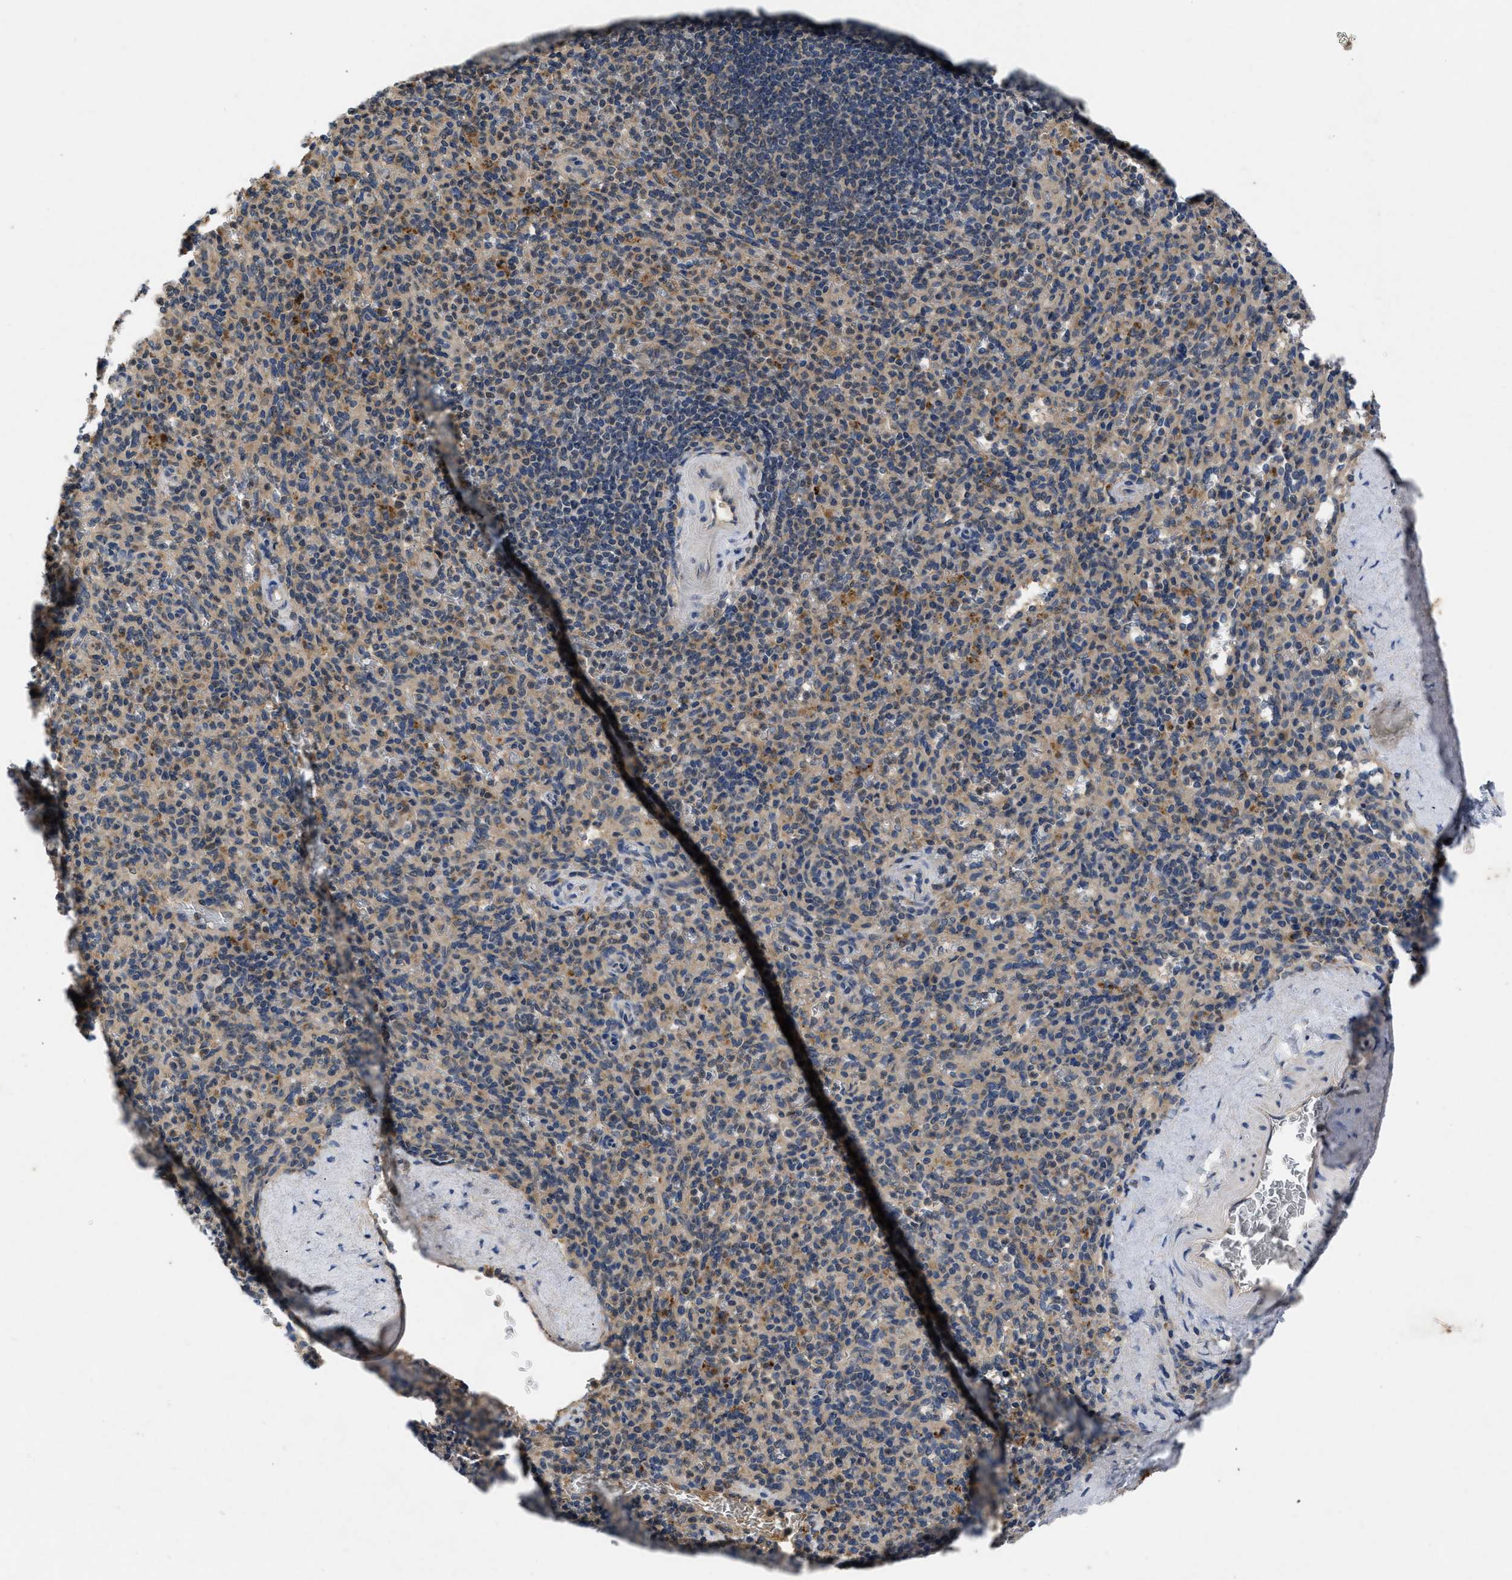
{"staining": {"intensity": "moderate", "quantity": "25%-75%", "location": "cytoplasmic/membranous"}, "tissue": "spleen", "cell_type": "Cells in red pulp", "image_type": "normal", "snomed": [{"axis": "morphology", "description": "Normal tissue, NOS"}, {"axis": "topography", "description": "Spleen"}], "caption": "IHC (DAB (3,3'-diaminobenzidine)) staining of benign spleen shows moderate cytoplasmic/membranous protein positivity in about 25%-75% of cells in red pulp. The staining was performed using DAB (3,3'-diaminobenzidine), with brown indicating positive protein expression. Nuclei are stained blue with hematoxylin.", "gene": "VPS4A", "patient": {"sex": "male", "age": 36}}